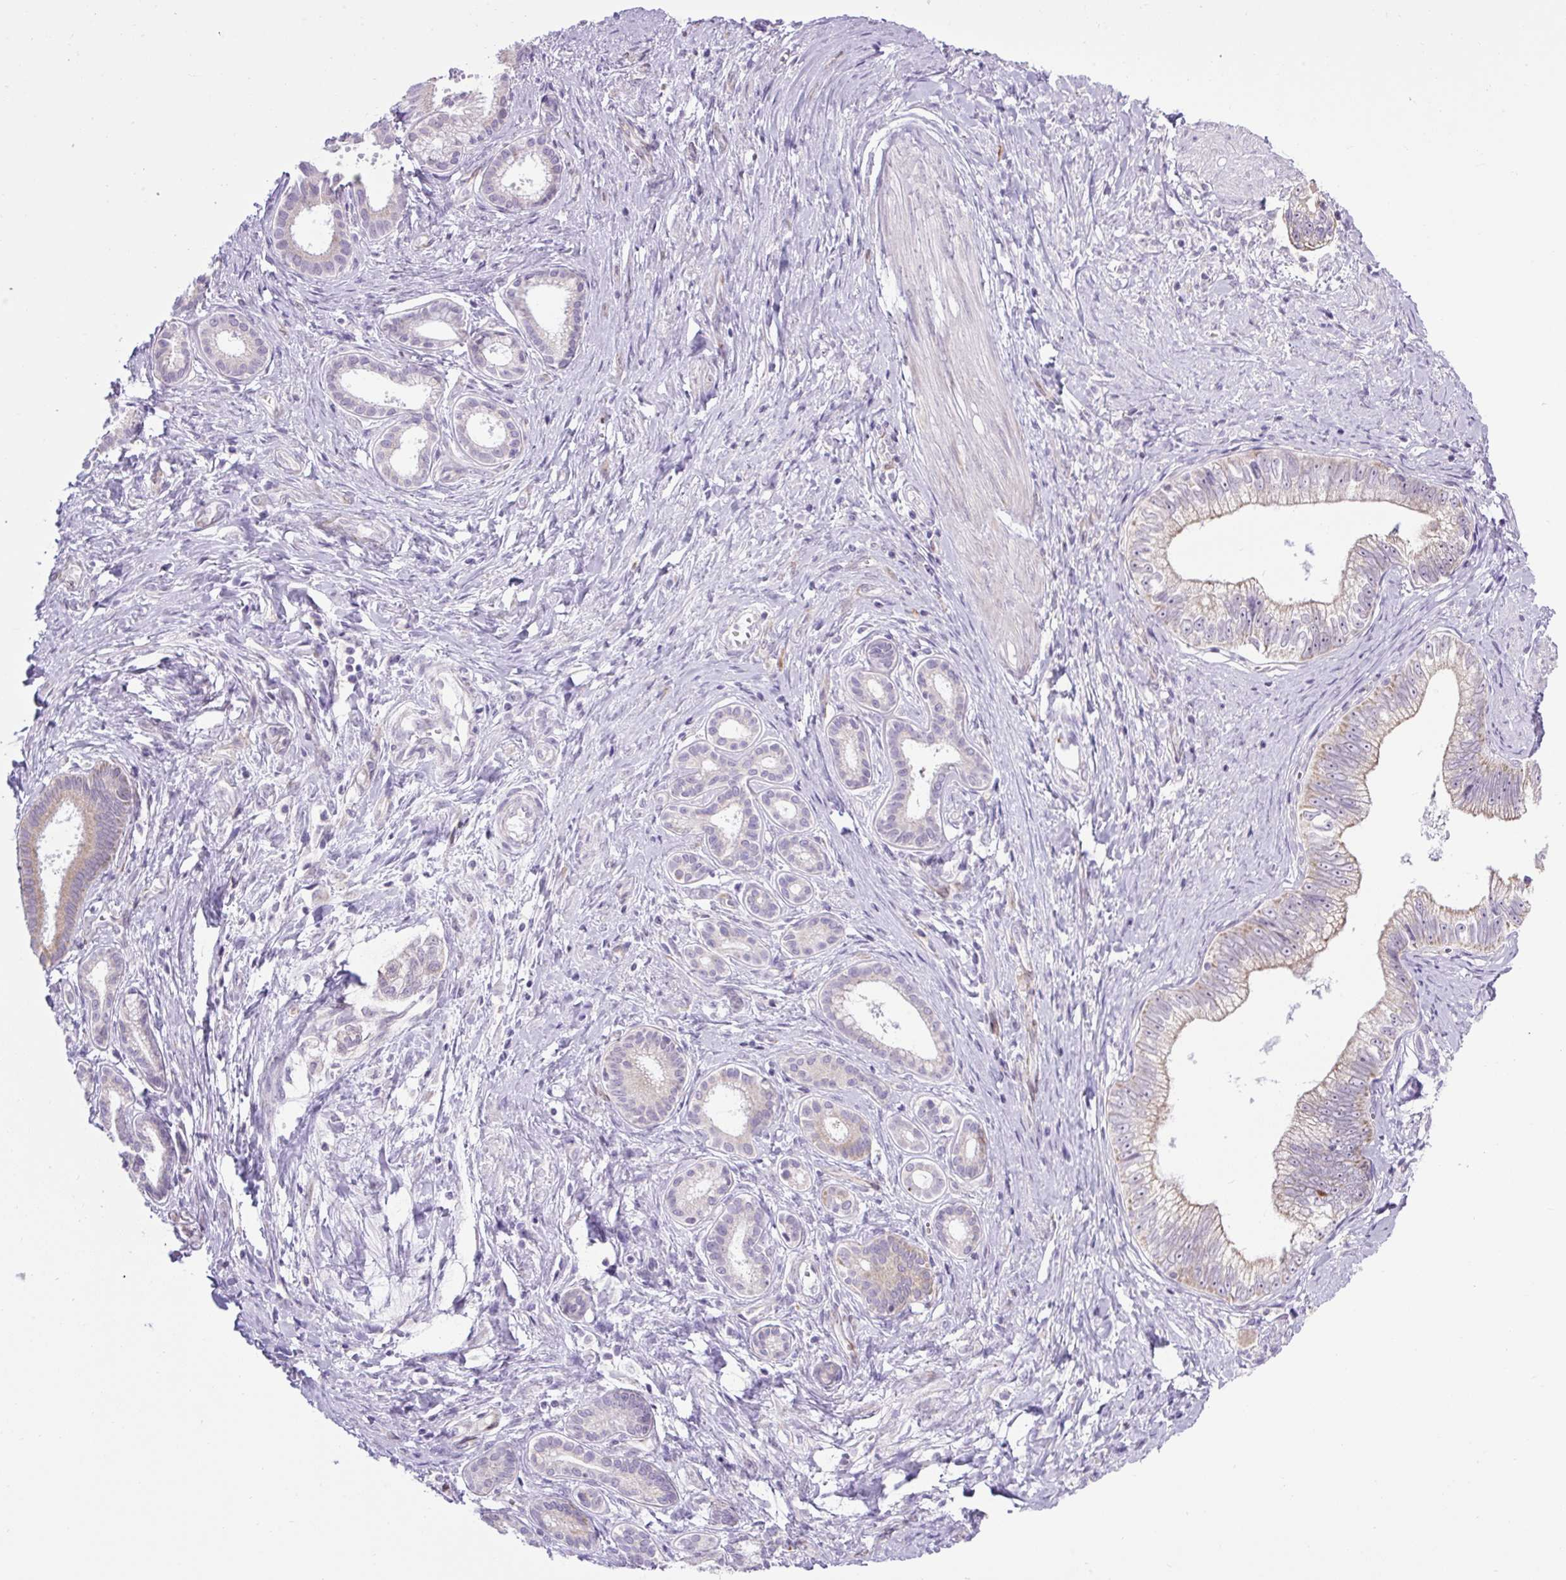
{"staining": {"intensity": "weak", "quantity": "25%-75%", "location": "cytoplasmic/membranous"}, "tissue": "pancreatic cancer", "cell_type": "Tumor cells", "image_type": "cancer", "snomed": [{"axis": "morphology", "description": "Adenocarcinoma, NOS"}, {"axis": "topography", "description": "Pancreas"}], "caption": "Protein staining shows weak cytoplasmic/membranous positivity in approximately 25%-75% of tumor cells in adenocarcinoma (pancreatic). The protein of interest is shown in brown color, while the nuclei are stained blue.", "gene": "RNASE10", "patient": {"sex": "male", "age": 70}}